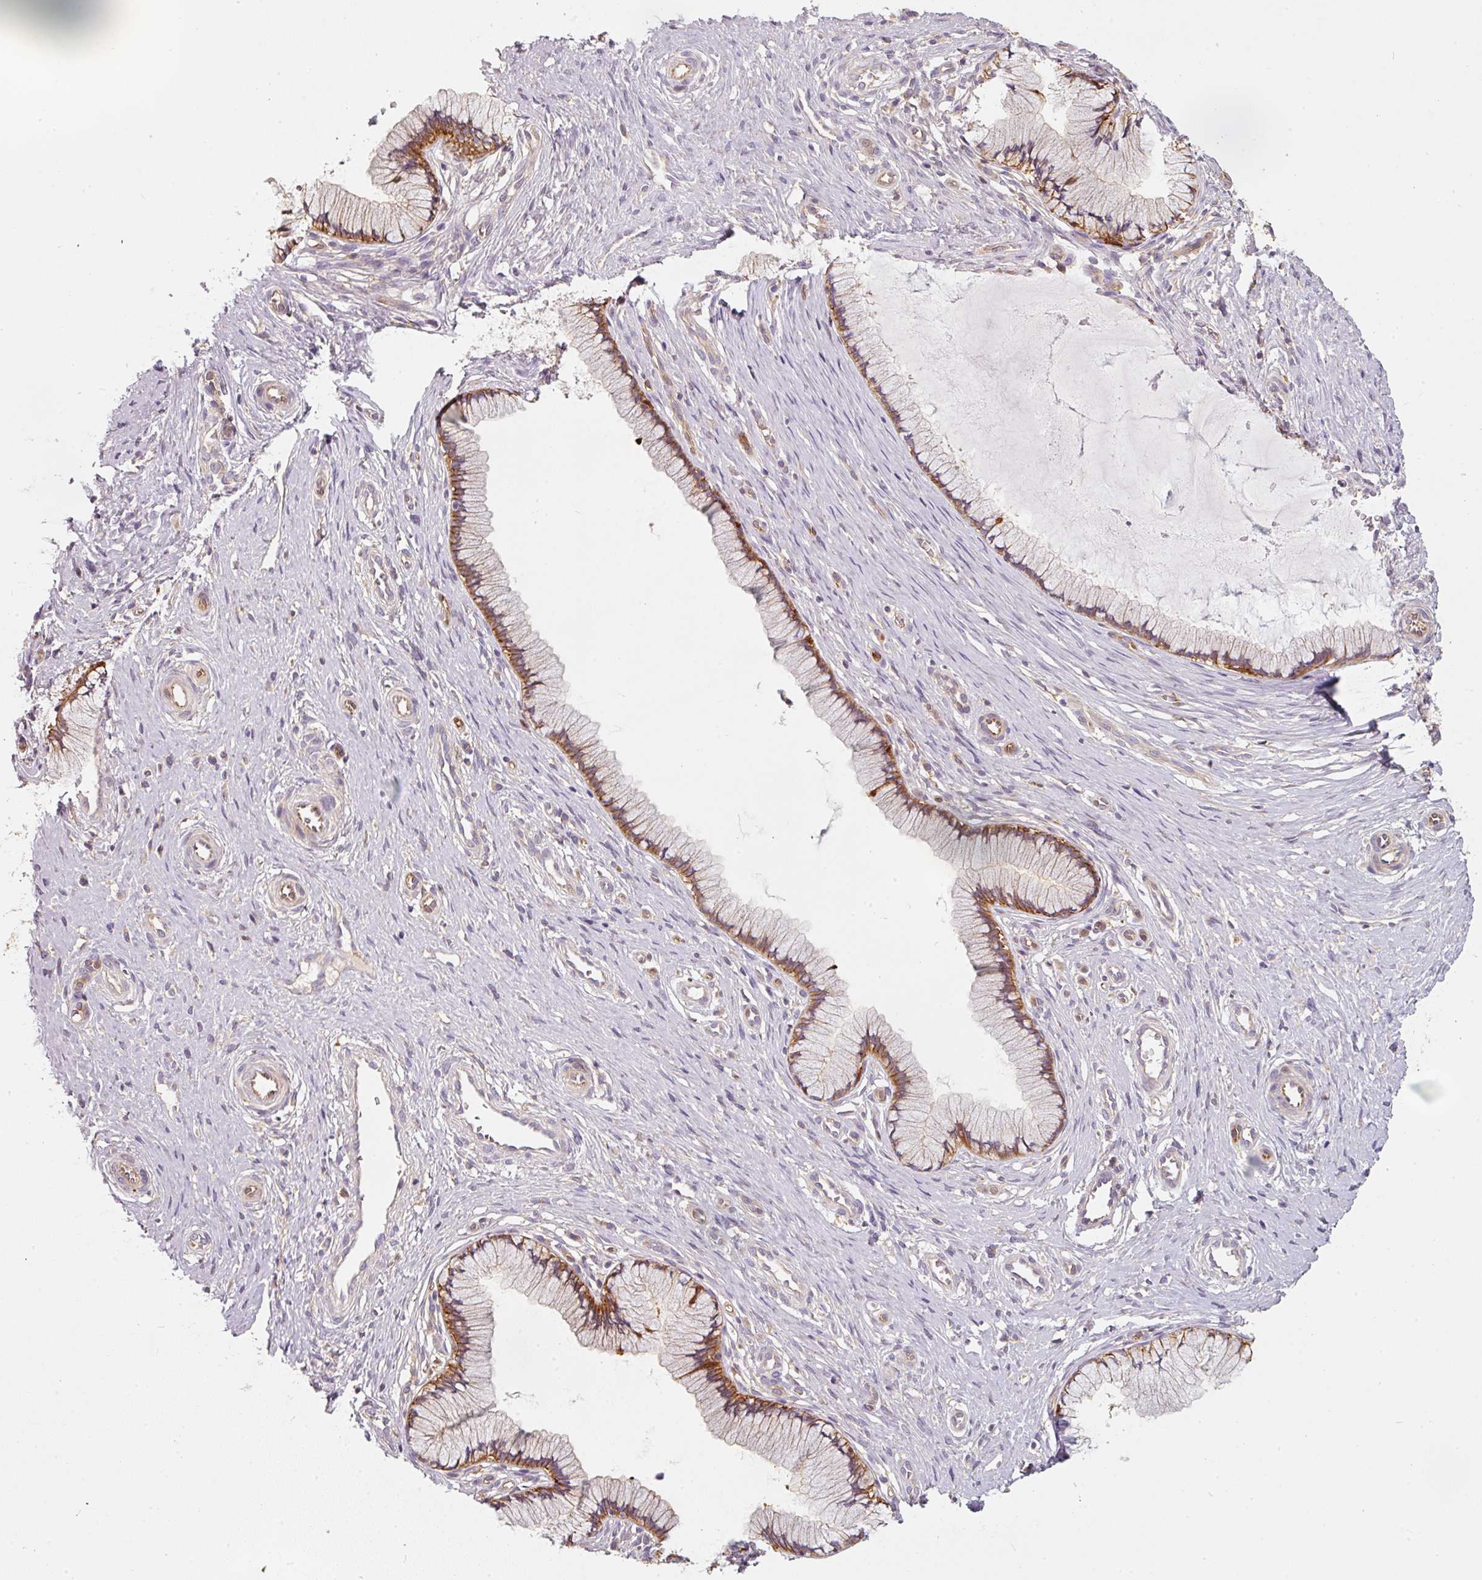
{"staining": {"intensity": "moderate", "quantity": "25%-75%", "location": "cytoplasmic/membranous"}, "tissue": "cervix", "cell_type": "Glandular cells", "image_type": "normal", "snomed": [{"axis": "morphology", "description": "Normal tissue, NOS"}, {"axis": "topography", "description": "Cervix"}], "caption": "Immunohistochemical staining of benign human cervix reveals moderate cytoplasmic/membranous protein staining in about 25%-75% of glandular cells.", "gene": "IQGAP2", "patient": {"sex": "female", "age": 36}}